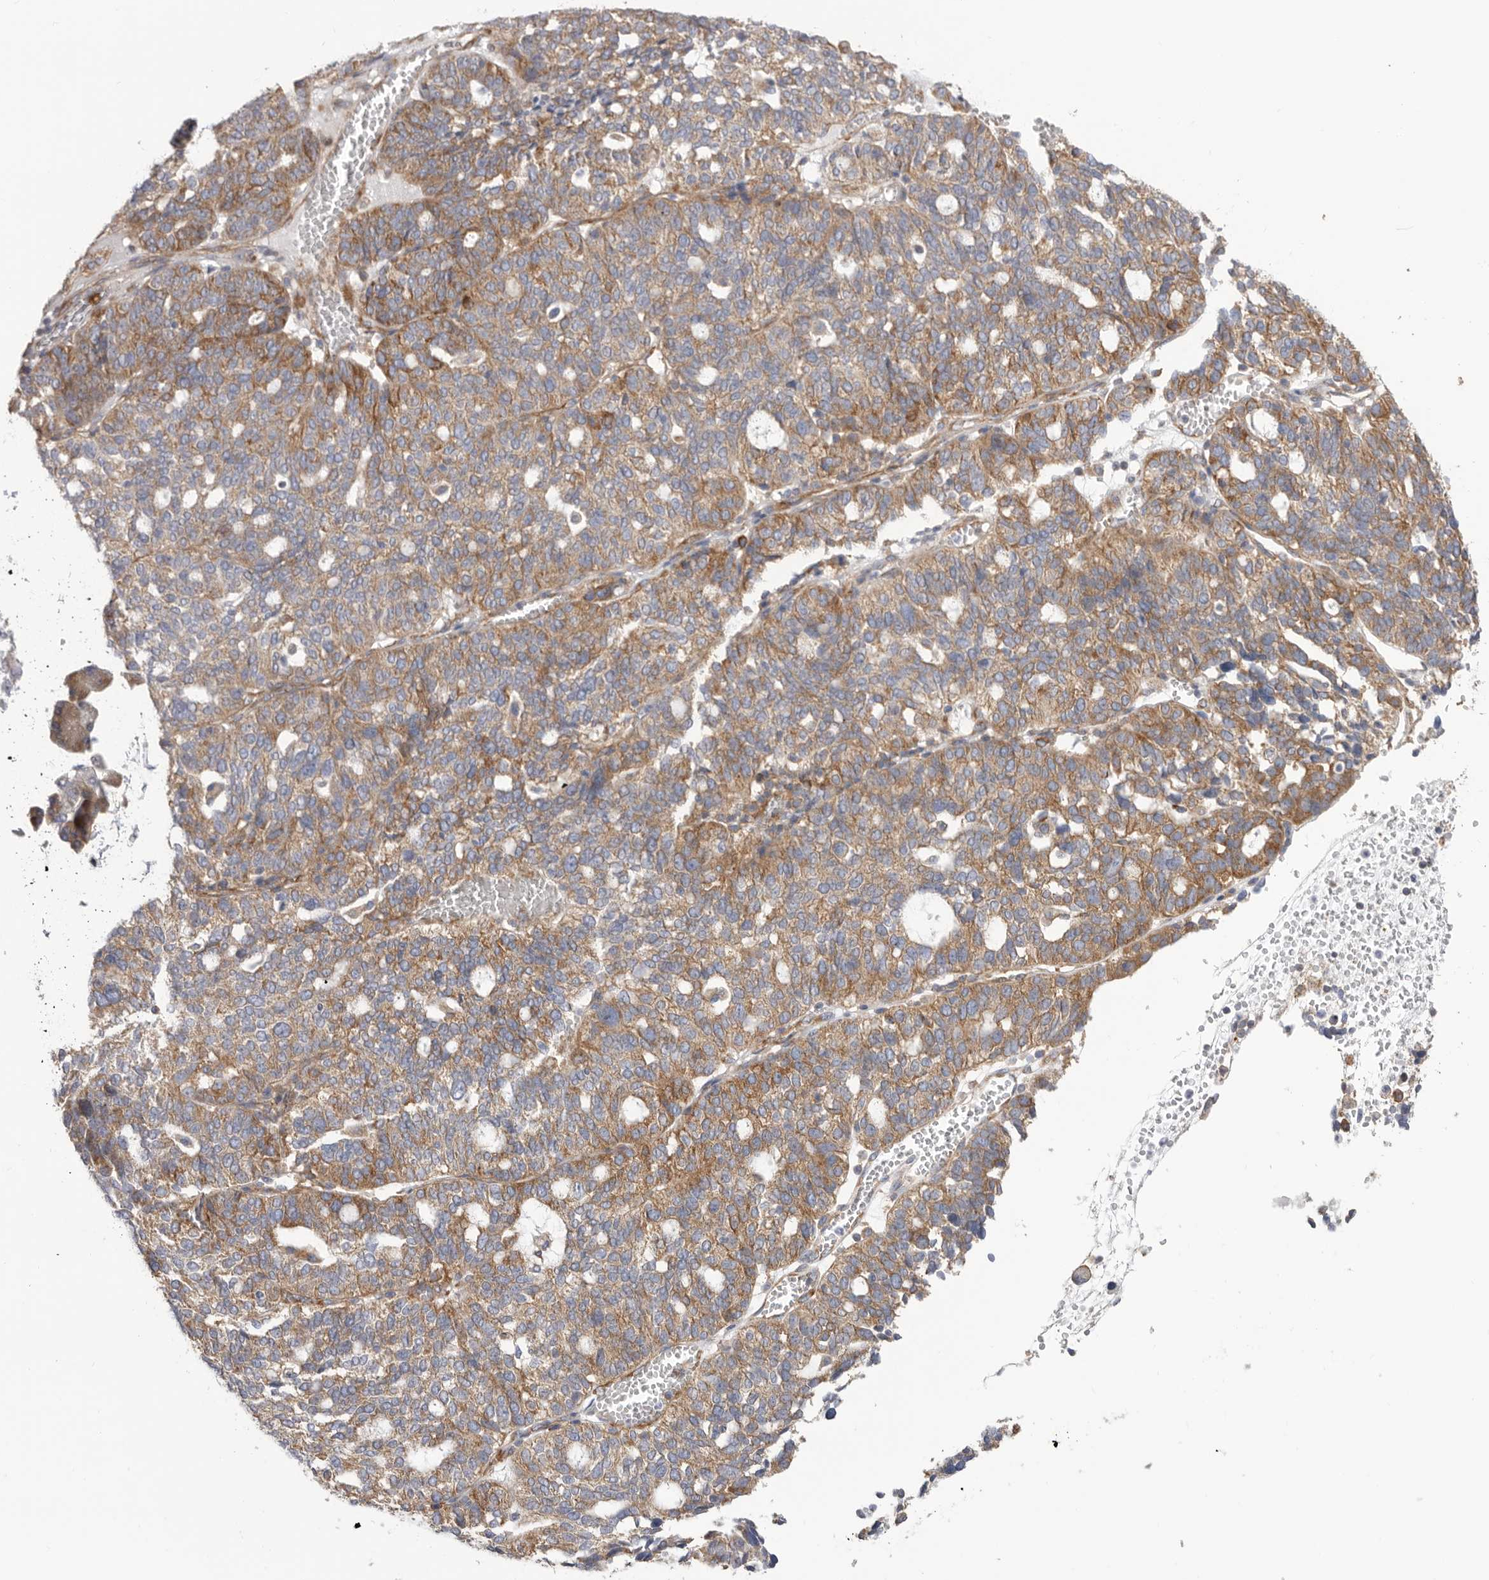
{"staining": {"intensity": "moderate", "quantity": ">75%", "location": "cytoplasmic/membranous"}, "tissue": "ovarian cancer", "cell_type": "Tumor cells", "image_type": "cancer", "snomed": [{"axis": "morphology", "description": "Cystadenocarcinoma, serous, NOS"}, {"axis": "topography", "description": "Ovary"}], "caption": "Immunohistochemical staining of ovarian serous cystadenocarcinoma reveals medium levels of moderate cytoplasmic/membranous positivity in approximately >75% of tumor cells.", "gene": "SERBP1", "patient": {"sex": "female", "age": 59}}